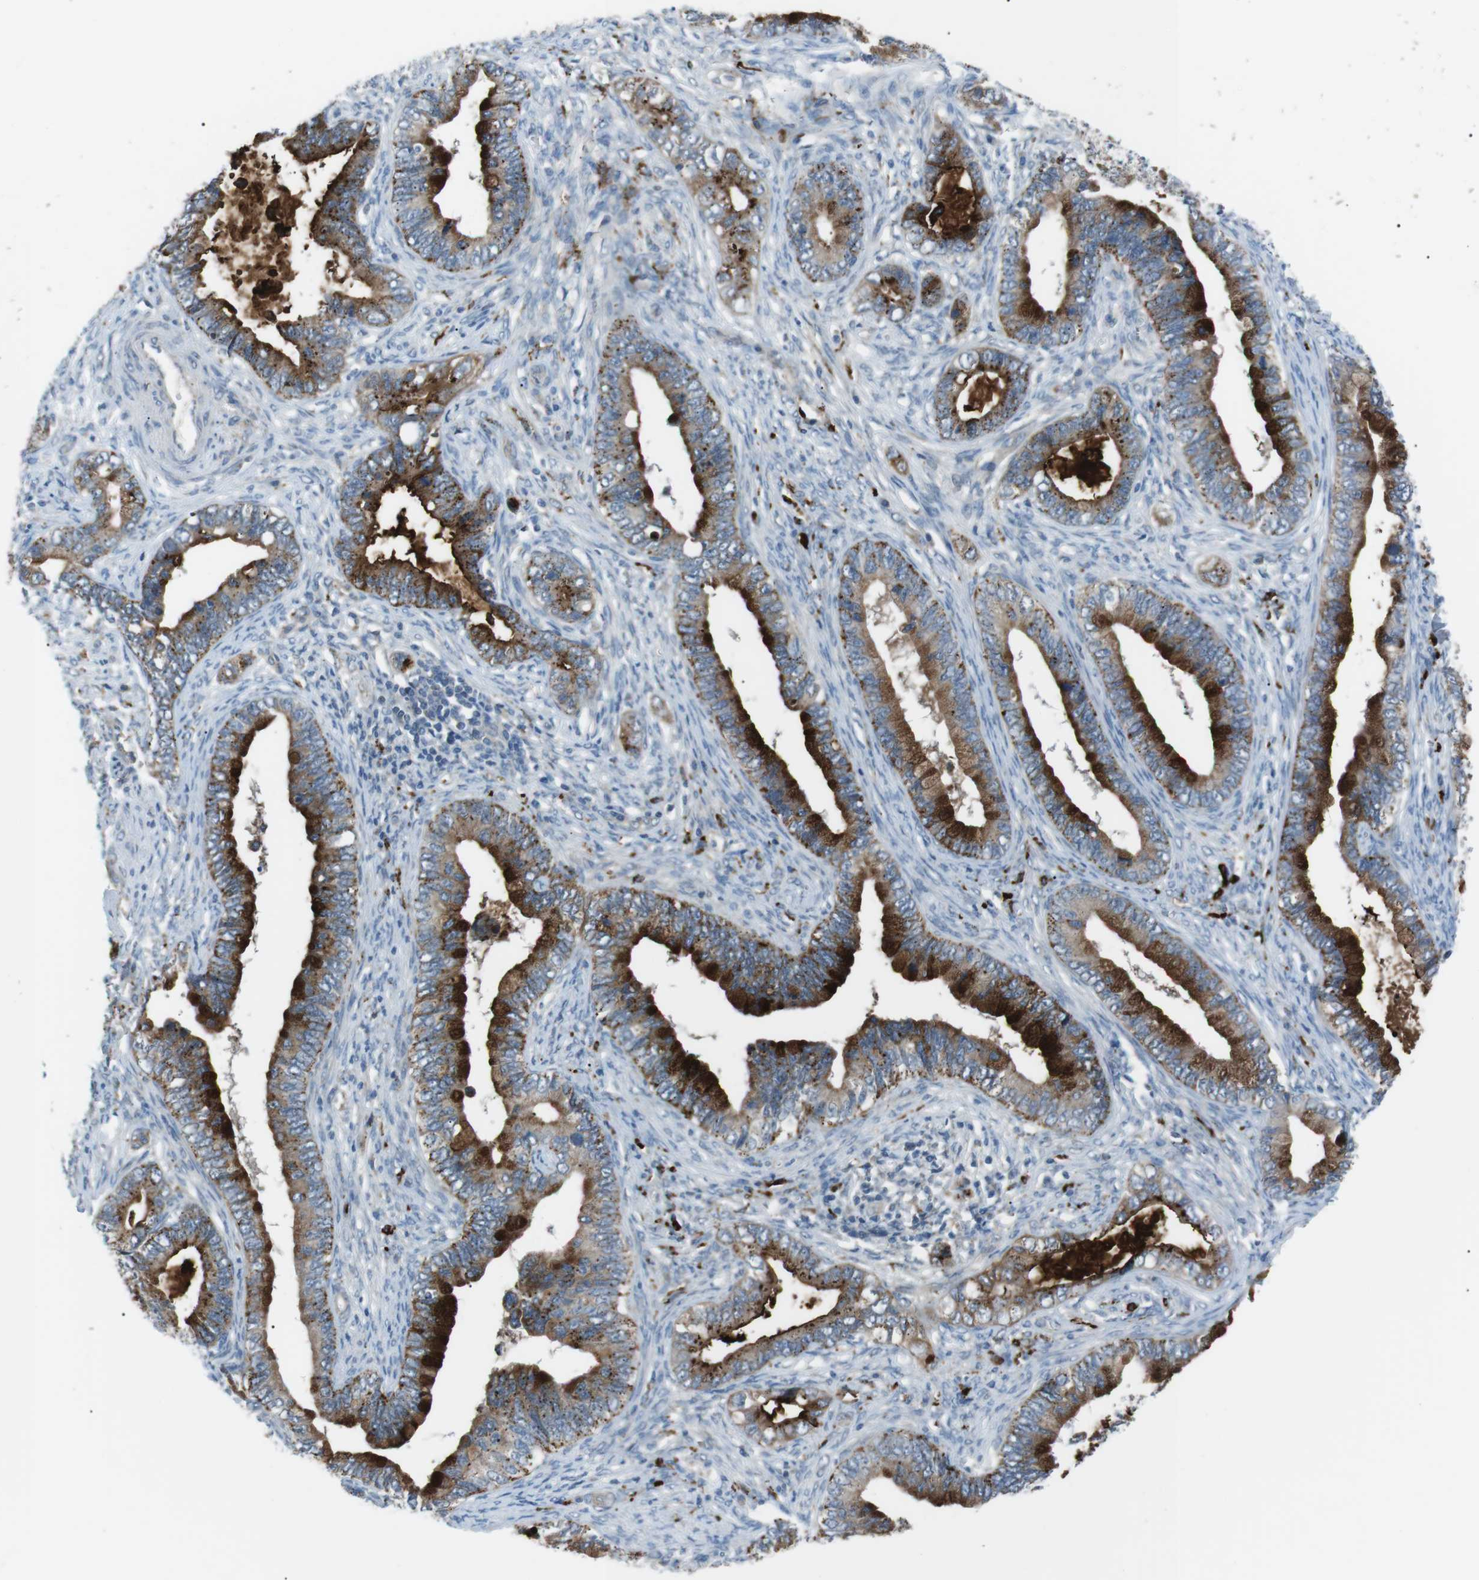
{"staining": {"intensity": "strong", "quantity": ">75%", "location": "cytoplasmic/membranous"}, "tissue": "cervical cancer", "cell_type": "Tumor cells", "image_type": "cancer", "snomed": [{"axis": "morphology", "description": "Adenocarcinoma, NOS"}, {"axis": "topography", "description": "Cervix"}], "caption": "Tumor cells show strong cytoplasmic/membranous staining in approximately >75% of cells in cervical adenocarcinoma.", "gene": "B4GALNT2", "patient": {"sex": "female", "age": 44}}